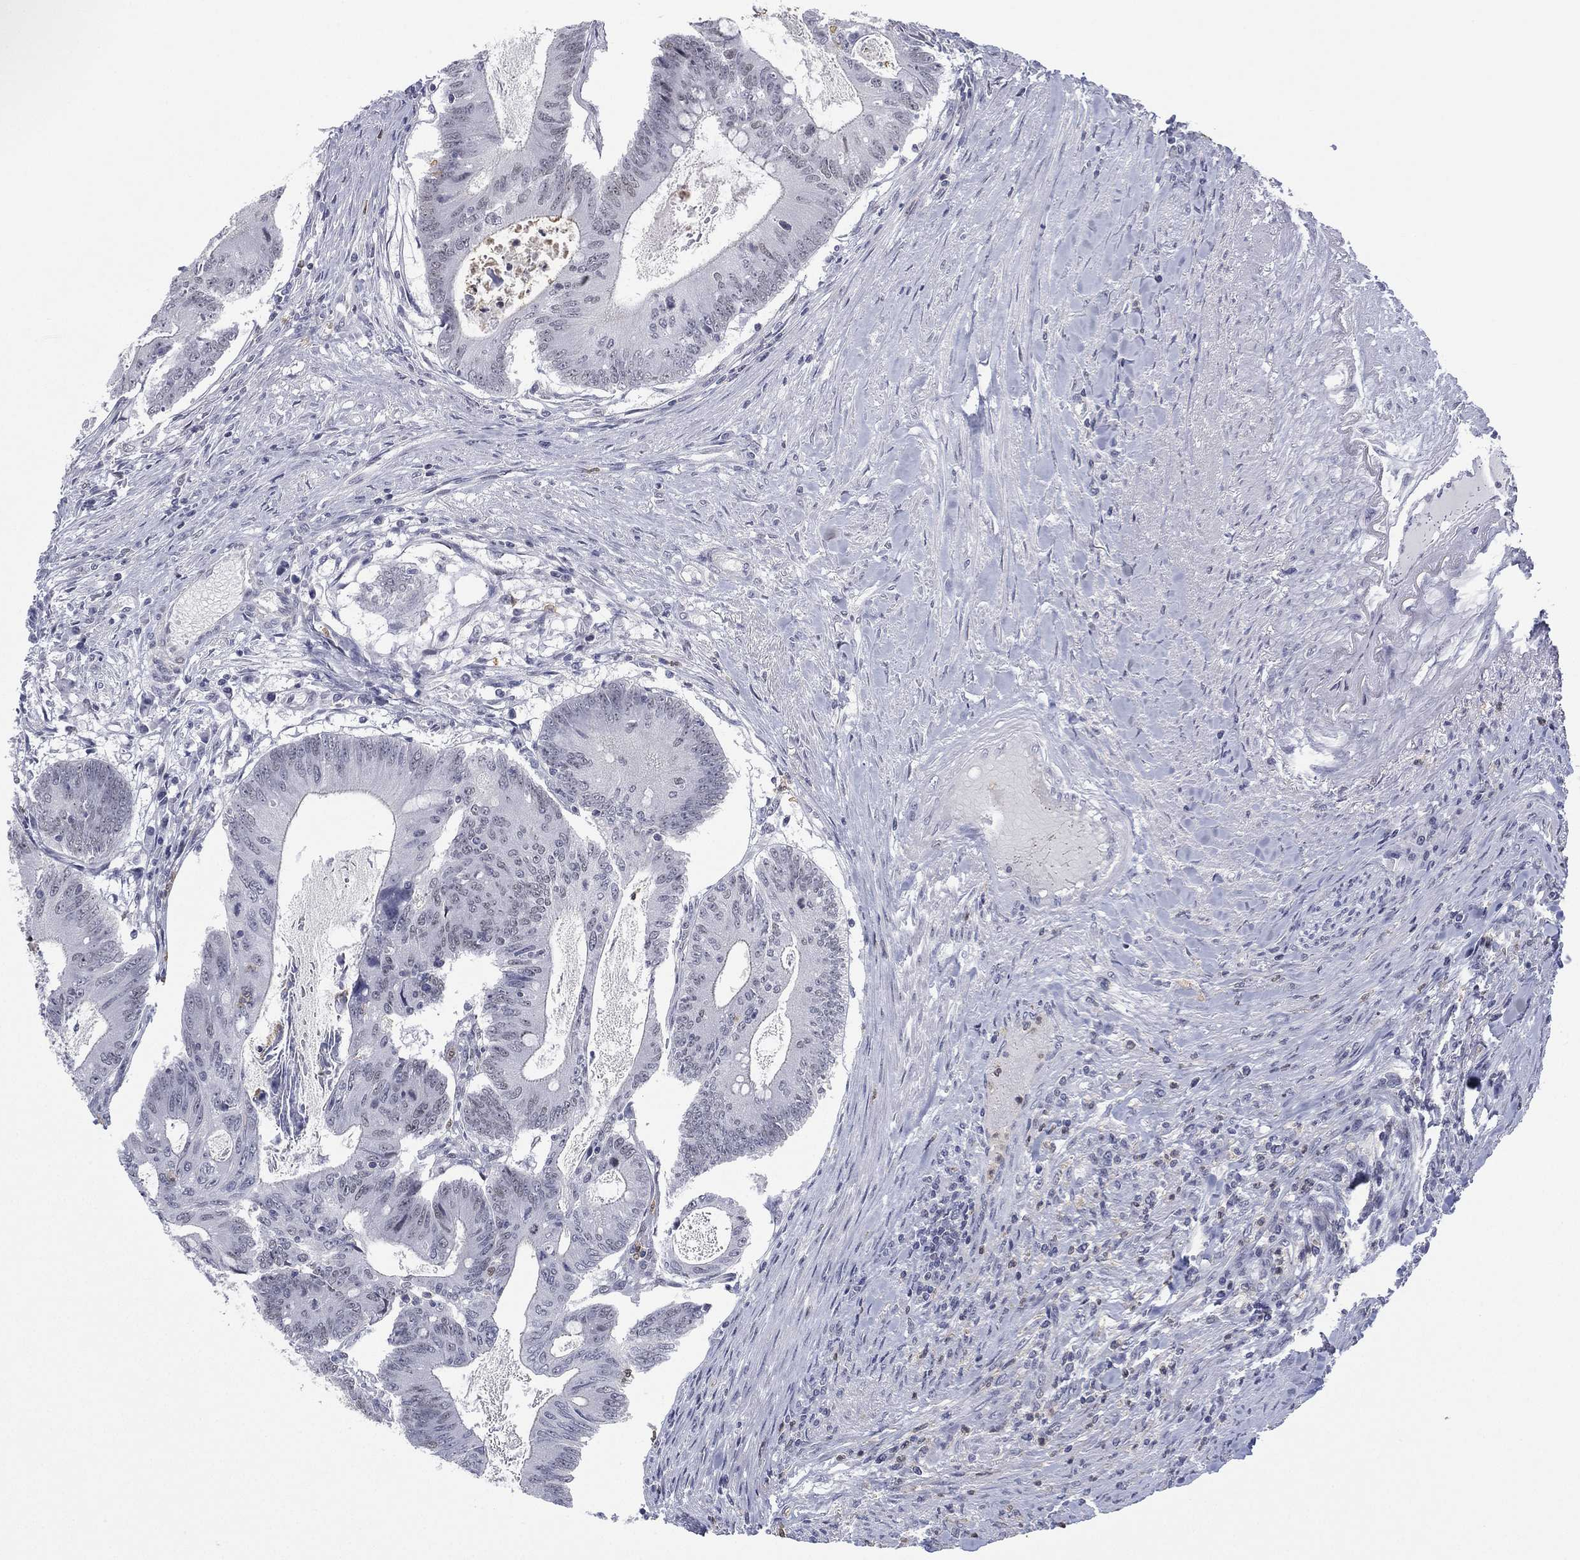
{"staining": {"intensity": "negative", "quantity": "none", "location": "none"}, "tissue": "colorectal cancer", "cell_type": "Tumor cells", "image_type": "cancer", "snomed": [{"axis": "morphology", "description": "Adenocarcinoma, NOS"}, {"axis": "topography", "description": "Colon"}], "caption": "The micrograph displays no staining of tumor cells in colorectal cancer (adenocarcinoma). (Stains: DAB immunohistochemistry with hematoxylin counter stain, Microscopy: brightfield microscopy at high magnification).", "gene": "ZNF711", "patient": {"sex": "female", "age": 70}}